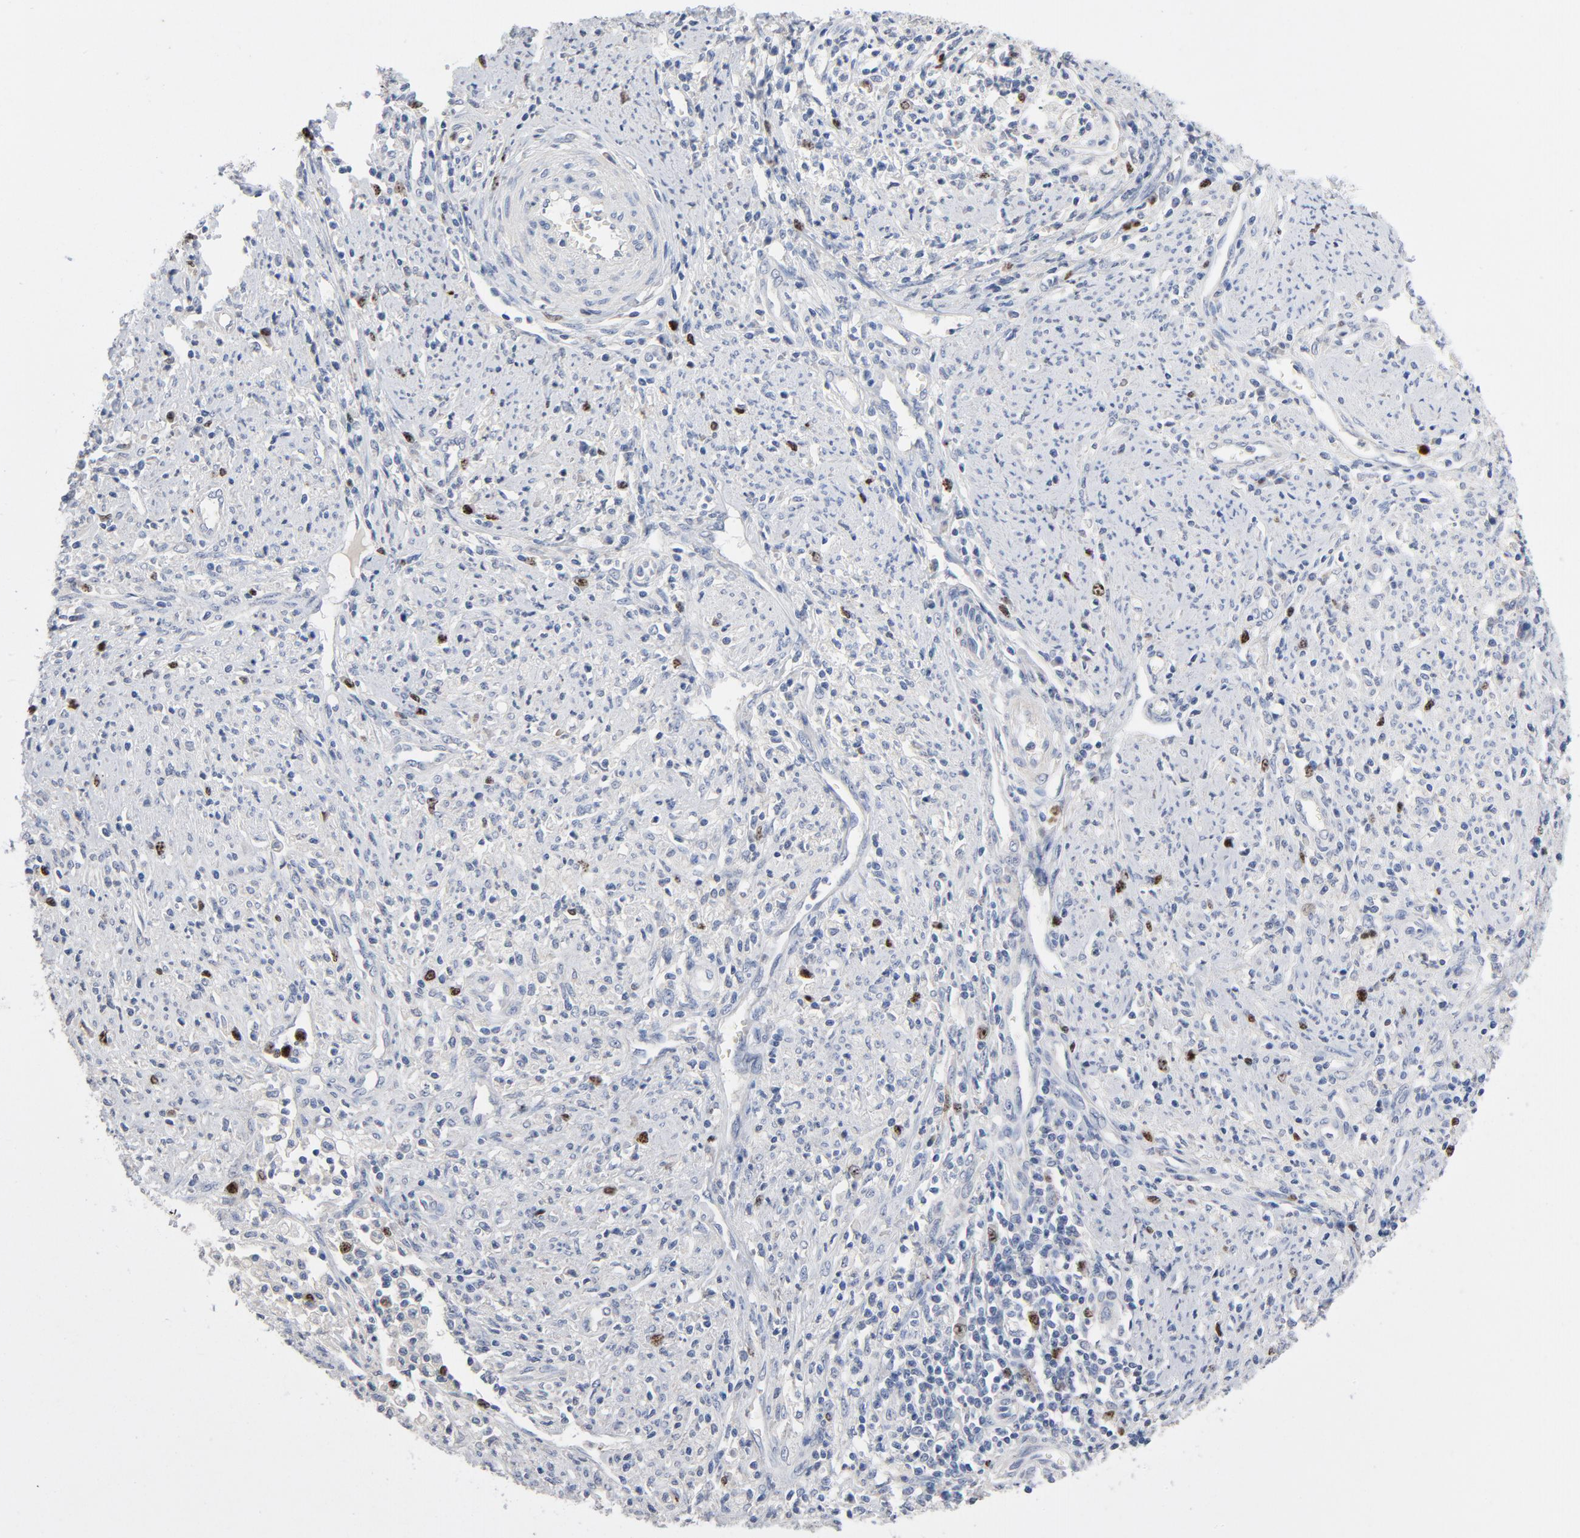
{"staining": {"intensity": "moderate", "quantity": "<25%", "location": "nuclear"}, "tissue": "cervical cancer", "cell_type": "Tumor cells", "image_type": "cancer", "snomed": [{"axis": "morphology", "description": "Adenocarcinoma, NOS"}, {"axis": "topography", "description": "Cervix"}], "caption": "Cervical cancer (adenocarcinoma) stained with DAB (3,3'-diaminobenzidine) IHC displays low levels of moderate nuclear staining in approximately <25% of tumor cells.", "gene": "BIRC5", "patient": {"sex": "female", "age": 36}}